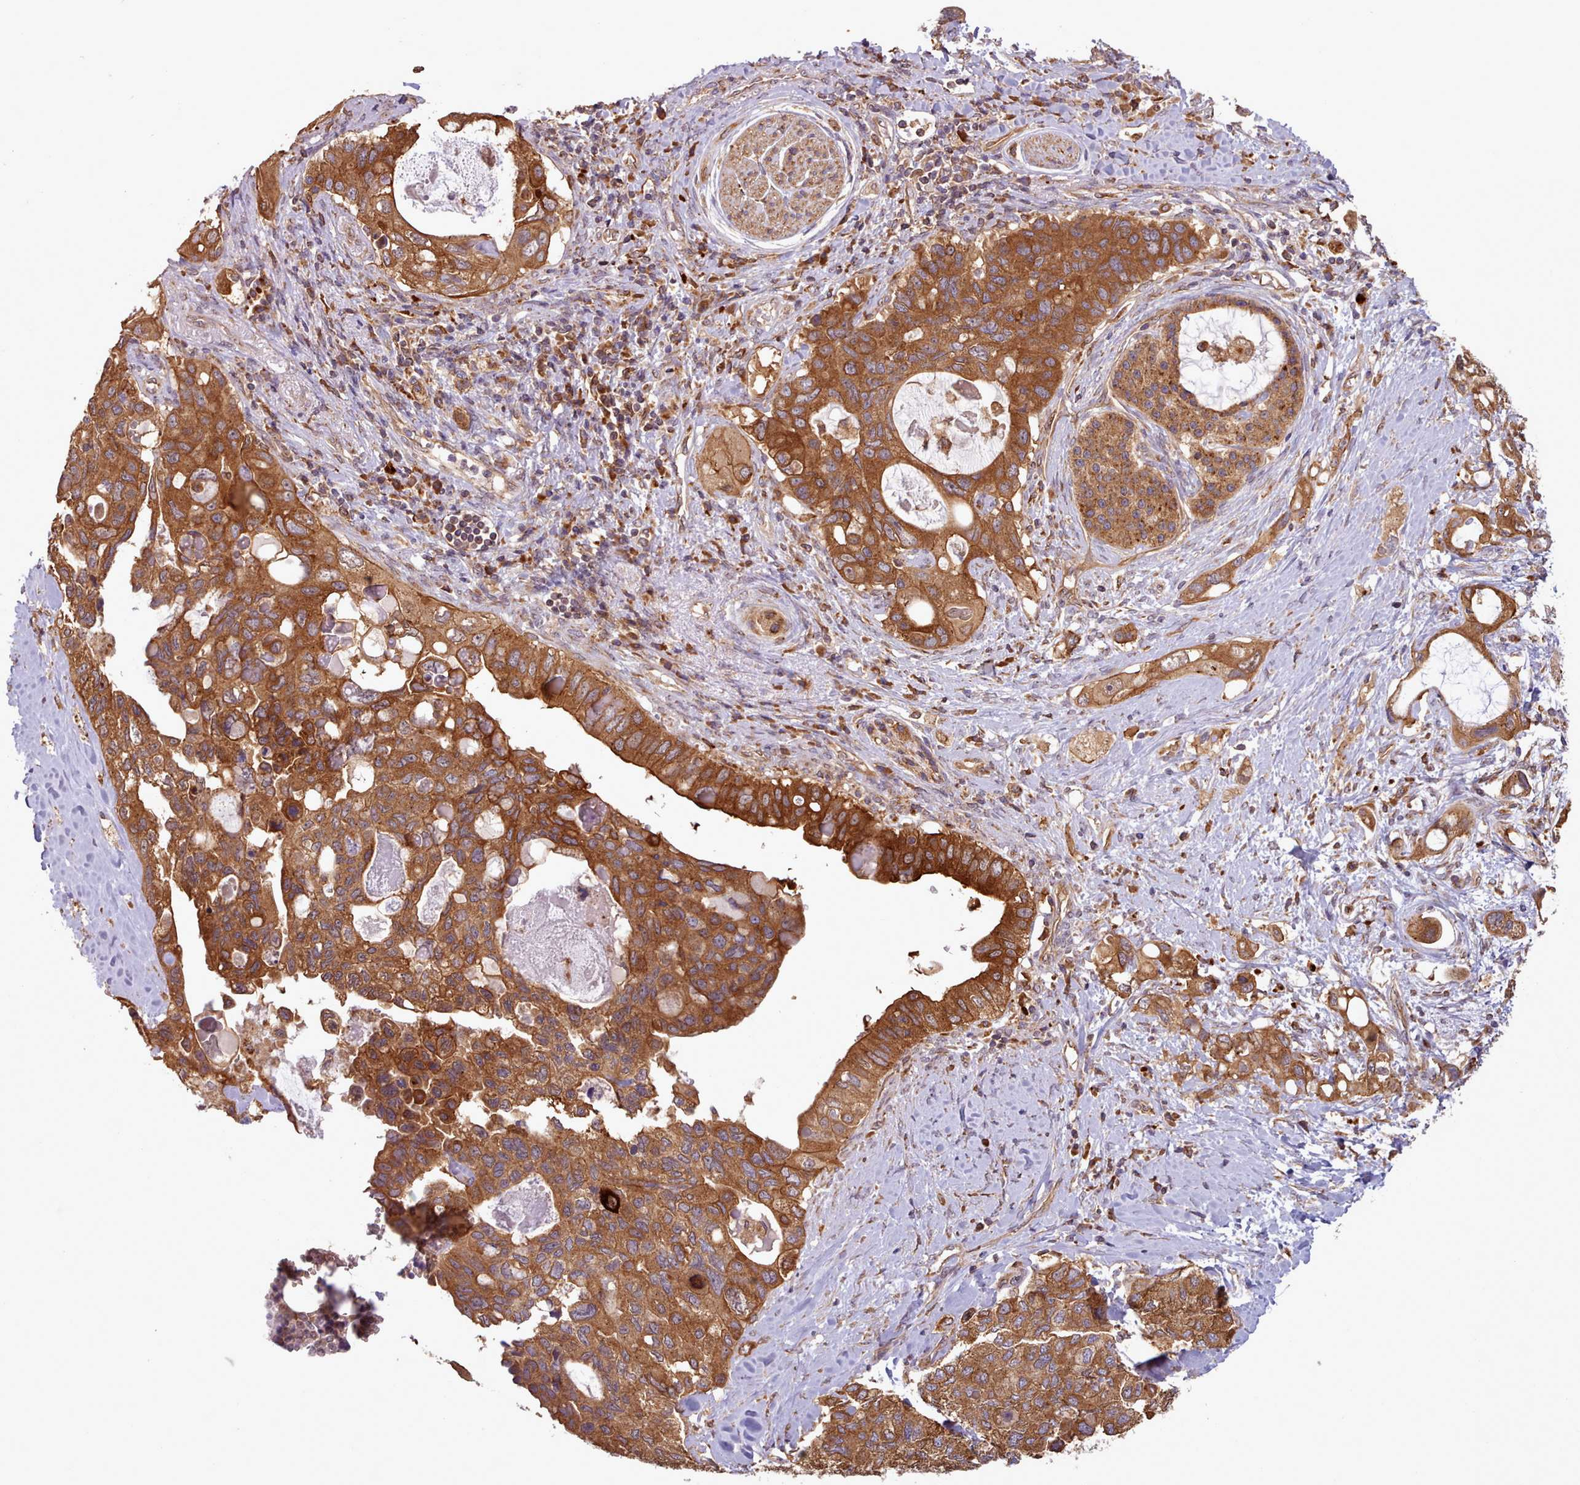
{"staining": {"intensity": "strong", "quantity": ">75%", "location": "cytoplasmic/membranous"}, "tissue": "pancreatic cancer", "cell_type": "Tumor cells", "image_type": "cancer", "snomed": [{"axis": "morphology", "description": "Adenocarcinoma, NOS"}, {"axis": "topography", "description": "Pancreas"}], "caption": "A high-resolution micrograph shows immunohistochemistry staining of pancreatic cancer (adenocarcinoma), which demonstrates strong cytoplasmic/membranous positivity in about >75% of tumor cells.", "gene": "CRYBG1", "patient": {"sex": "female", "age": 56}}